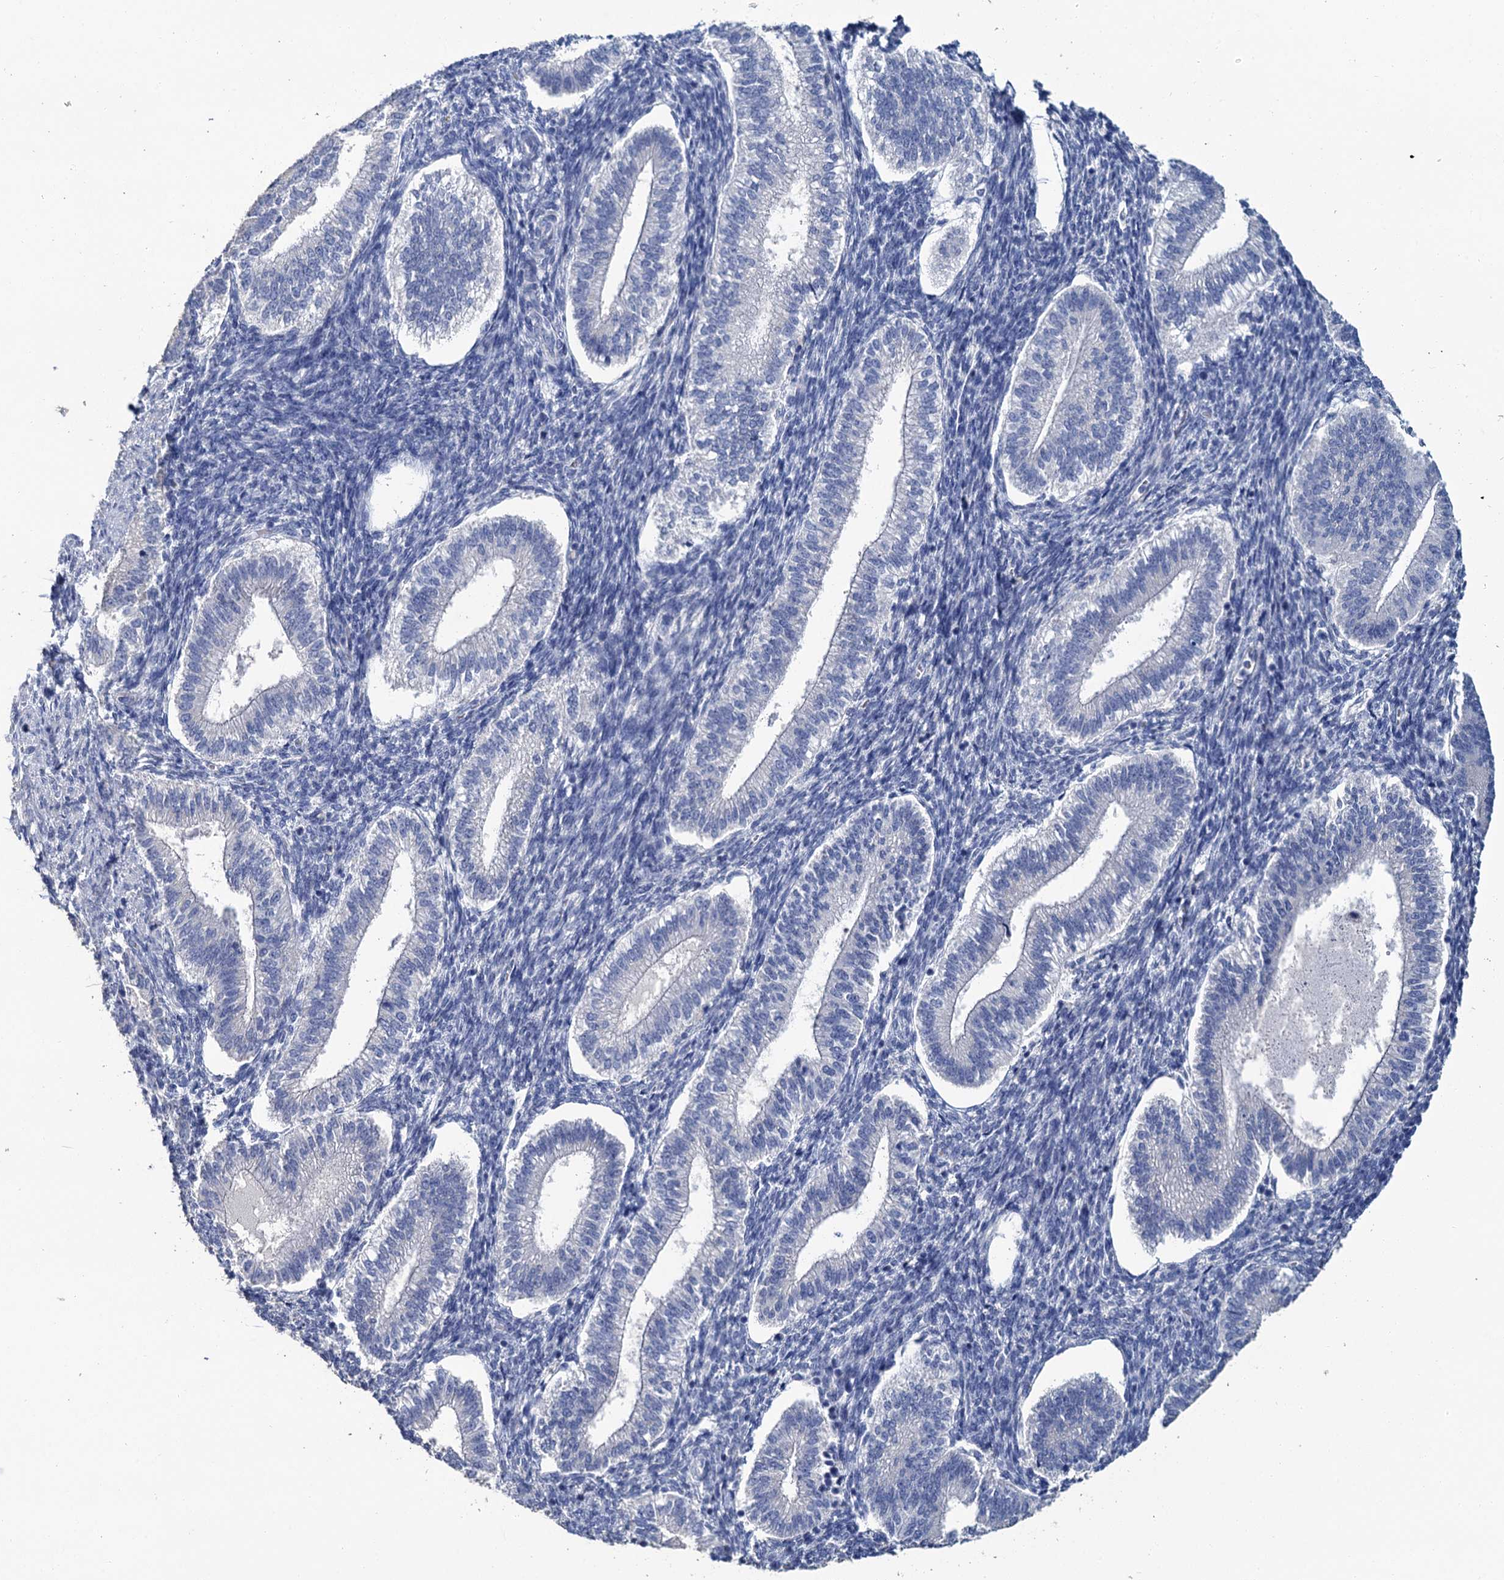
{"staining": {"intensity": "negative", "quantity": "none", "location": "none"}, "tissue": "endometrium", "cell_type": "Cells in endometrial stroma", "image_type": "normal", "snomed": [{"axis": "morphology", "description": "Normal tissue, NOS"}, {"axis": "topography", "description": "Endometrium"}], "caption": "Cells in endometrial stroma show no significant protein staining in normal endometrium. Nuclei are stained in blue.", "gene": "SNCB", "patient": {"sex": "female", "age": 25}}